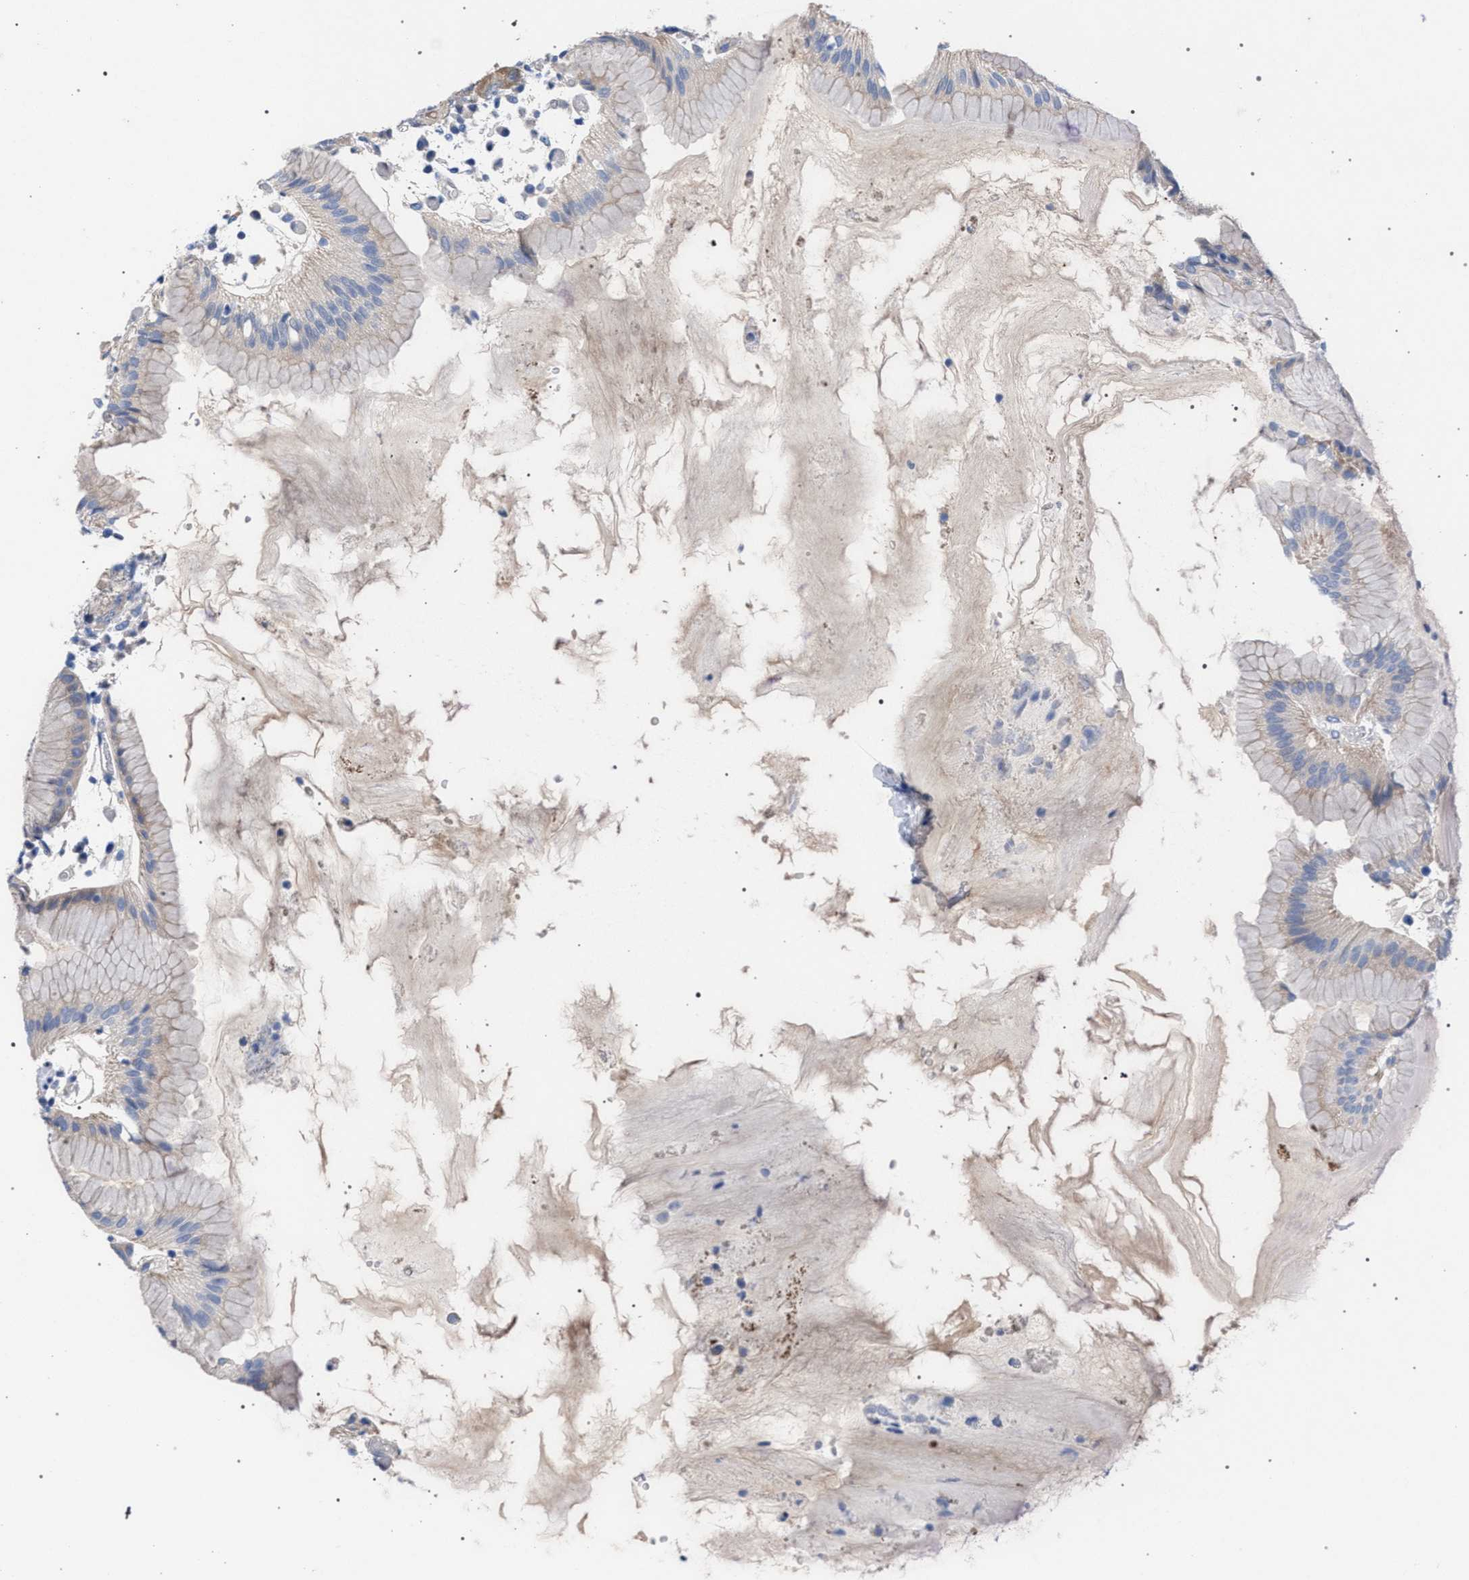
{"staining": {"intensity": "moderate", "quantity": ">75%", "location": "cytoplasmic/membranous"}, "tissue": "stomach", "cell_type": "Glandular cells", "image_type": "normal", "snomed": [{"axis": "morphology", "description": "Normal tissue, NOS"}, {"axis": "topography", "description": "Stomach"}, {"axis": "topography", "description": "Stomach, lower"}], "caption": "Protein staining by immunohistochemistry shows moderate cytoplasmic/membranous staining in about >75% of glandular cells in benign stomach. The staining was performed using DAB (3,3'-diaminobenzidine), with brown indicating positive protein expression. Nuclei are stained blue with hematoxylin.", "gene": "GMPR", "patient": {"sex": "female", "age": 75}}